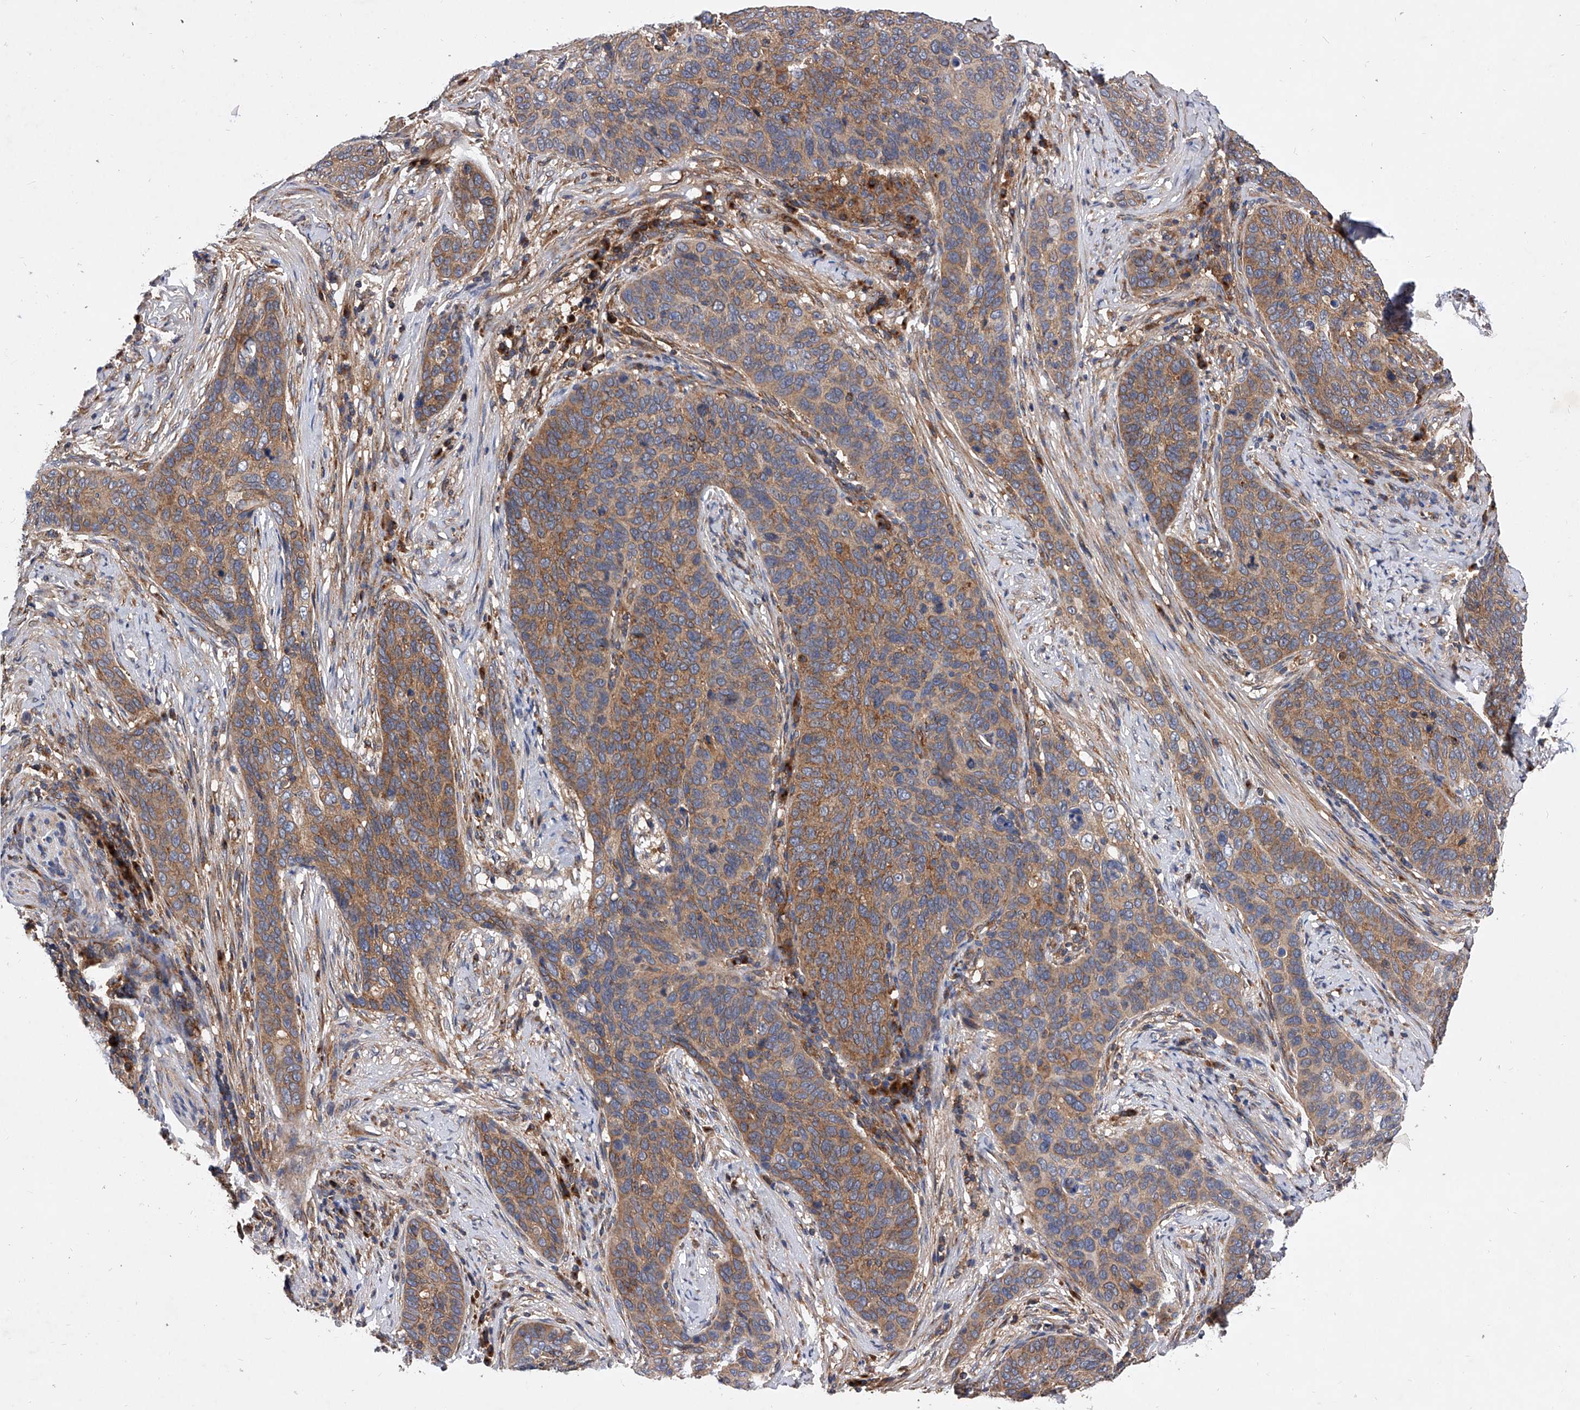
{"staining": {"intensity": "strong", "quantity": "25%-75%", "location": "cytoplasmic/membranous"}, "tissue": "cervical cancer", "cell_type": "Tumor cells", "image_type": "cancer", "snomed": [{"axis": "morphology", "description": "Squamous cell carcinoma, NOS"}, {"axis": "topography", "description": "Cervix"}], "caption": "Cervical cancer stained with a brown dye reveals strong cytoplasmic/membranous positive positivity in approximately 25%-75% of tumor cells.", "gene": "CFAP410", "patient": {"sex": "female", "age": 60}}